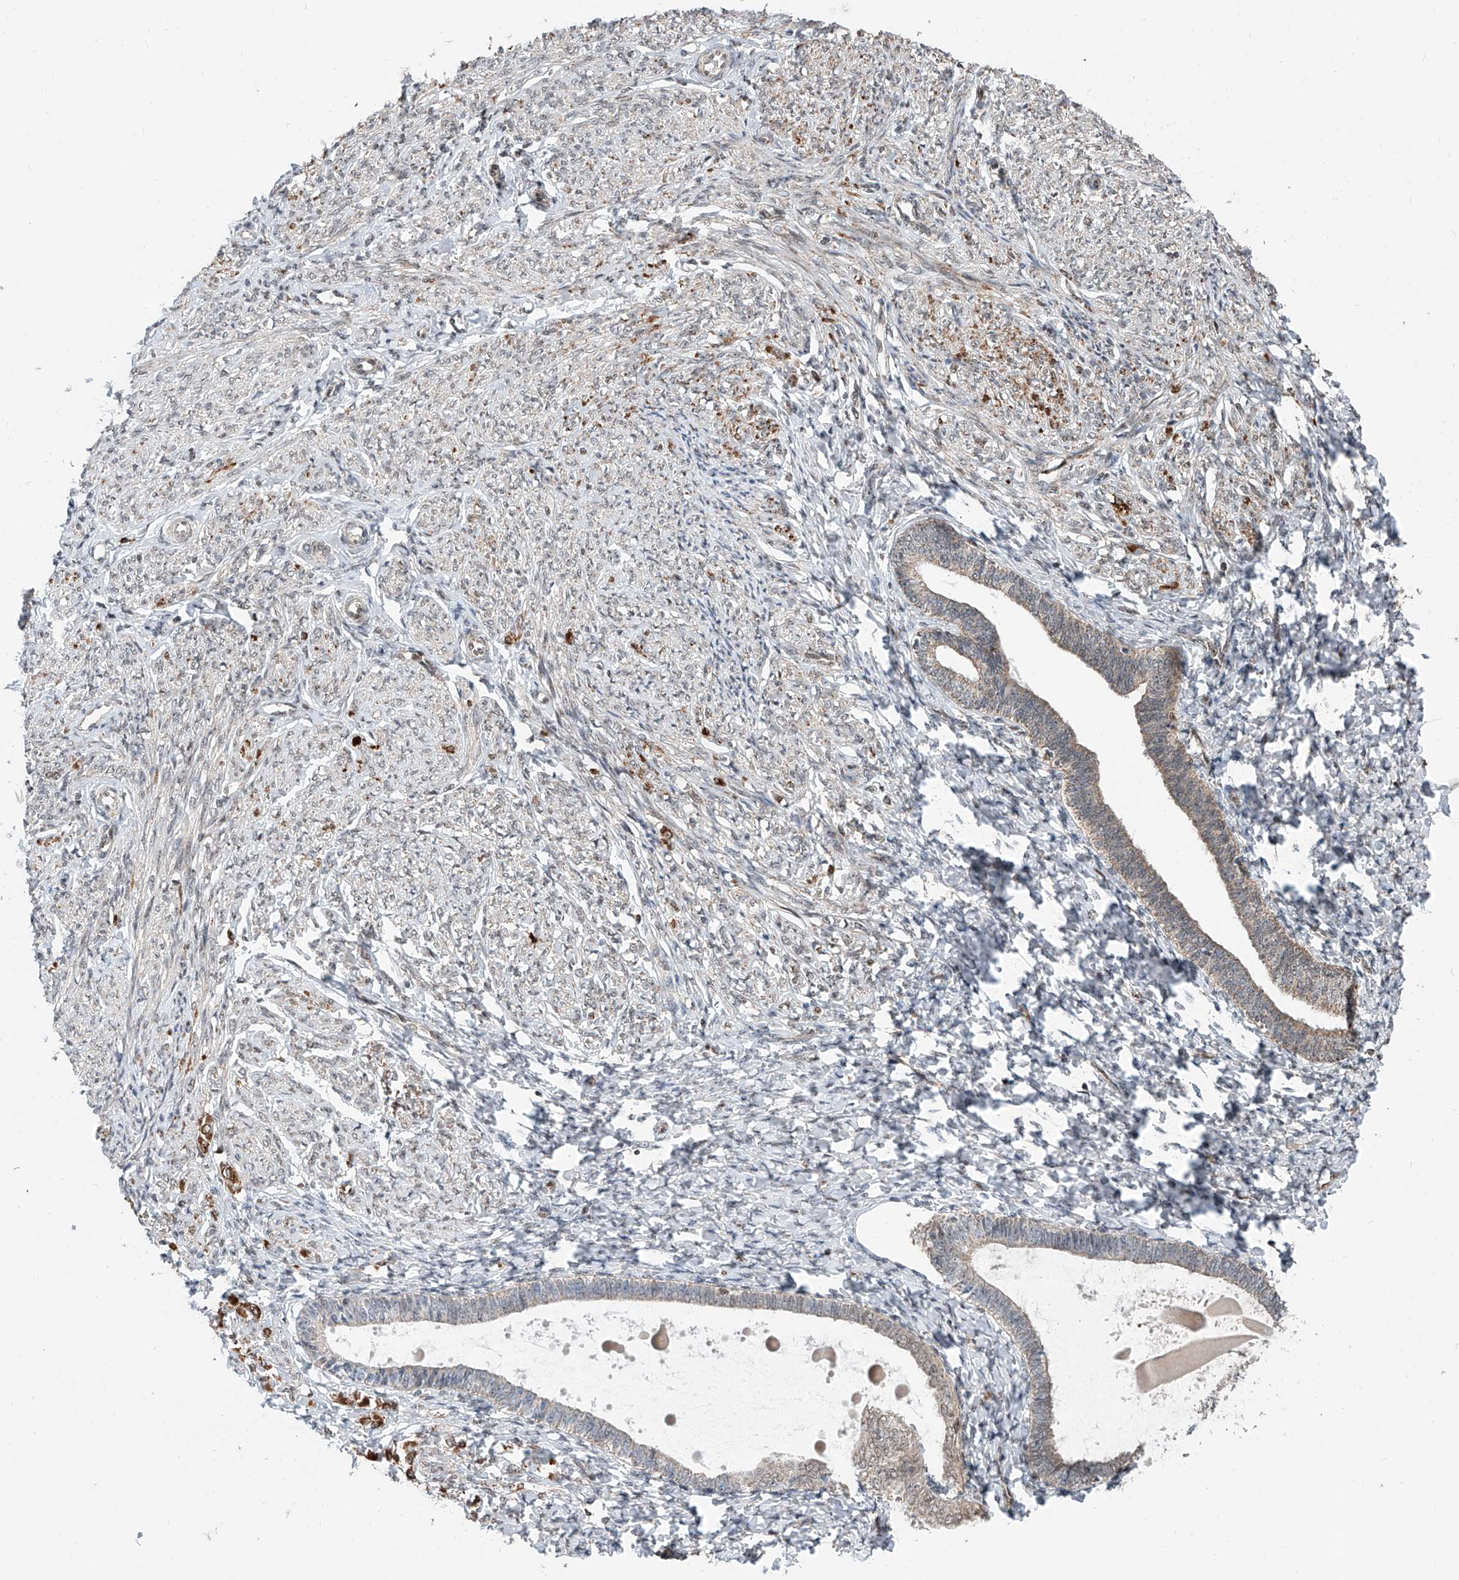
{"staining": {"intensity": "weak", "quantity": "25%-75%", "location": "cytoplasmic/membranous,nuclear"}, "tissue": "endometrium", "cell_type": "Cells in endometrial stroma", "image_type": "normal", "snomed": [{"axis": "morphology", "description": "Normal tissue, NOS"}, {"axis": "topography", "description": "Endometrium"}], "caption": "Protein expression analysis of unremarkable human endometrium reveals weak cytoplasmic/membranous,nuclear staining in about 25%-75% of cells in endometrial stroma.", "gene": "SDE2", "patient": {"sex": "female", "age": 72}}